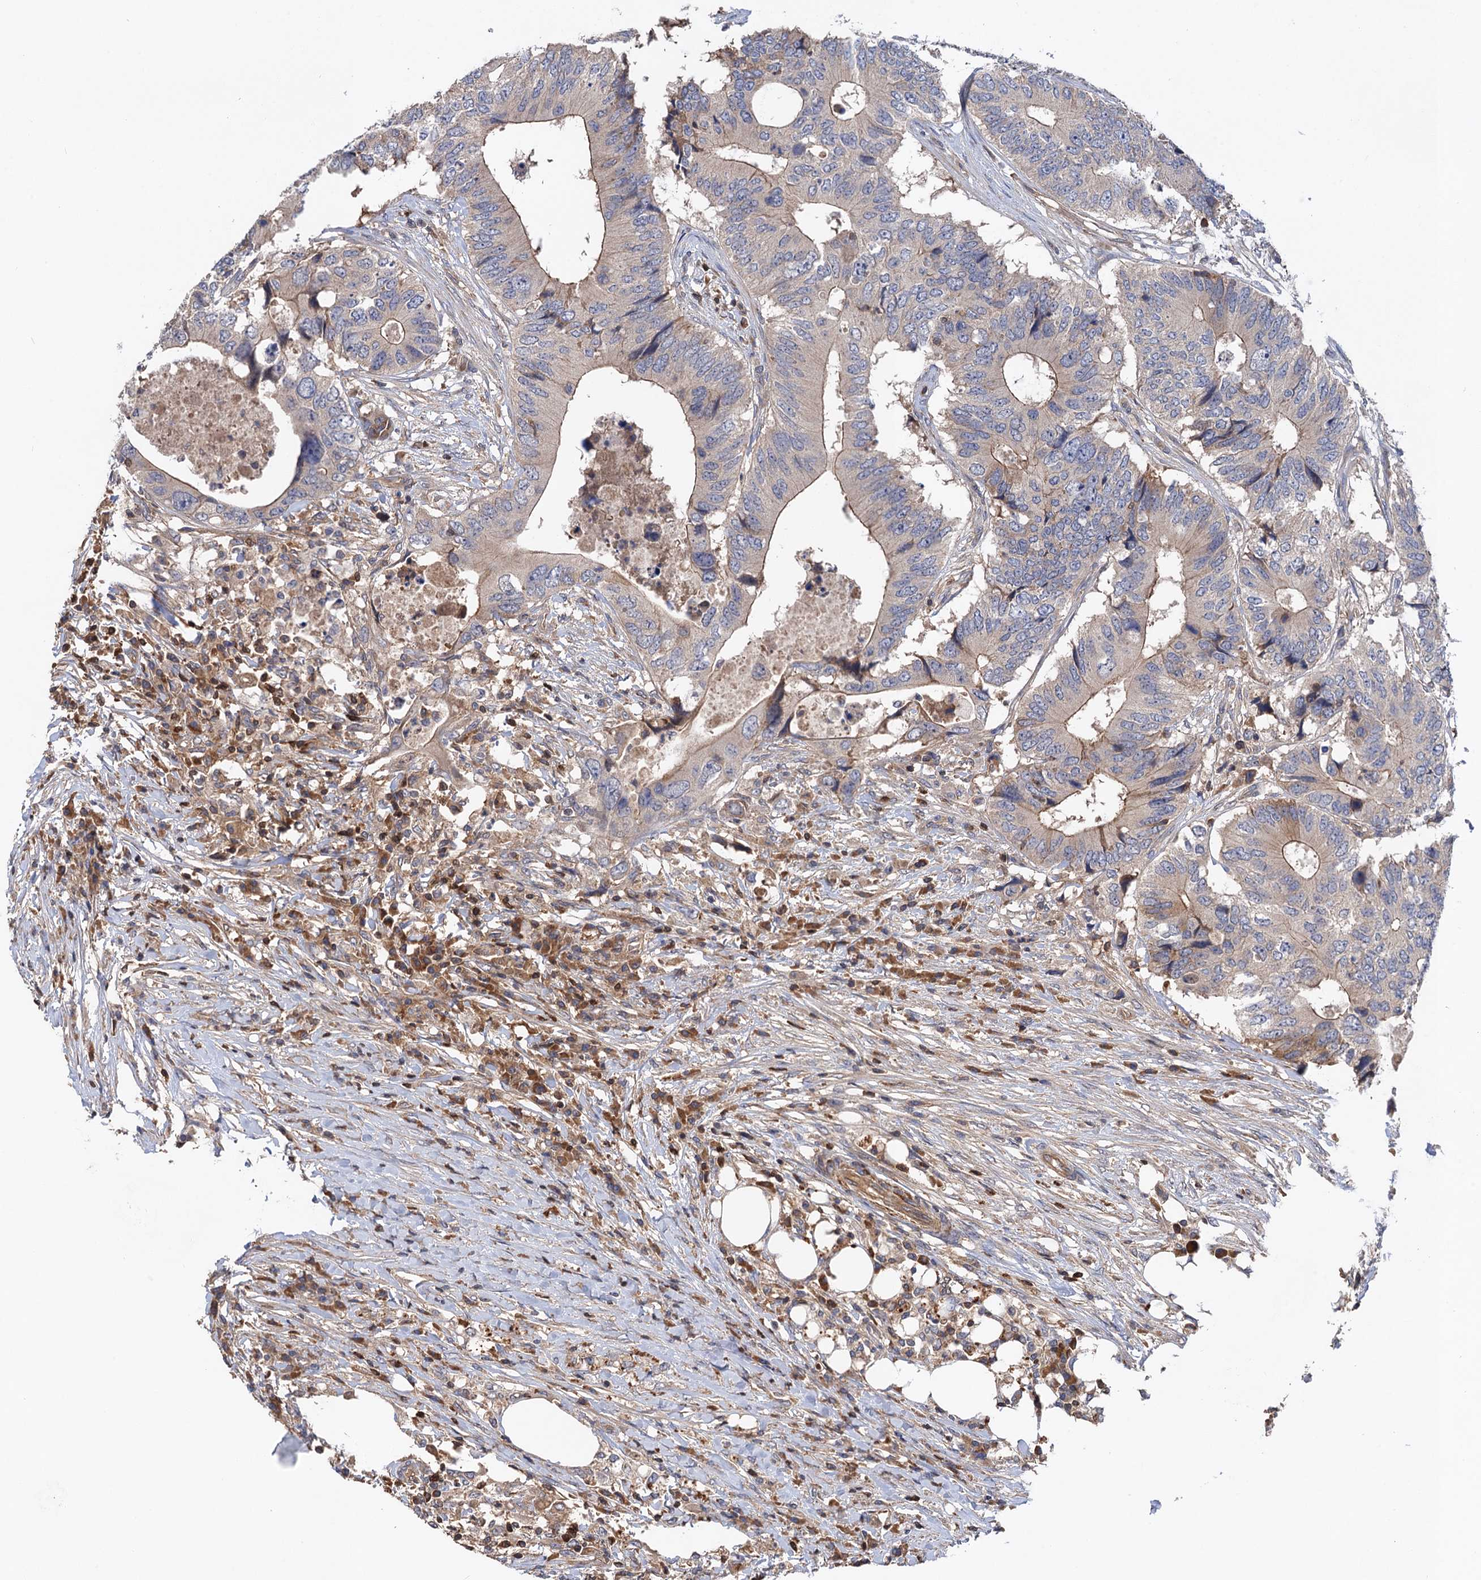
{"staining": {"intensity": "weak", "quantity": "25%-75%", "location": "cytoplasmic/membranous"}, "tissue": "colorectal cancer", "cell_type": "Tumor cells", "image_type": "cancer", "snomed": [{"axis": "morphology", "description": "Adenocarcinoma, NOS"}, {"axis": "topography", "description": "Colon"}], "caption": "This is an image of immunohistochemistry (IHC) staining of colorectal cancer, which shows weak positivity in the cytoplasmic/membranous of tumor cells.", "gene": "DGKA", "patient": {"sex": "male", "age": 71}}